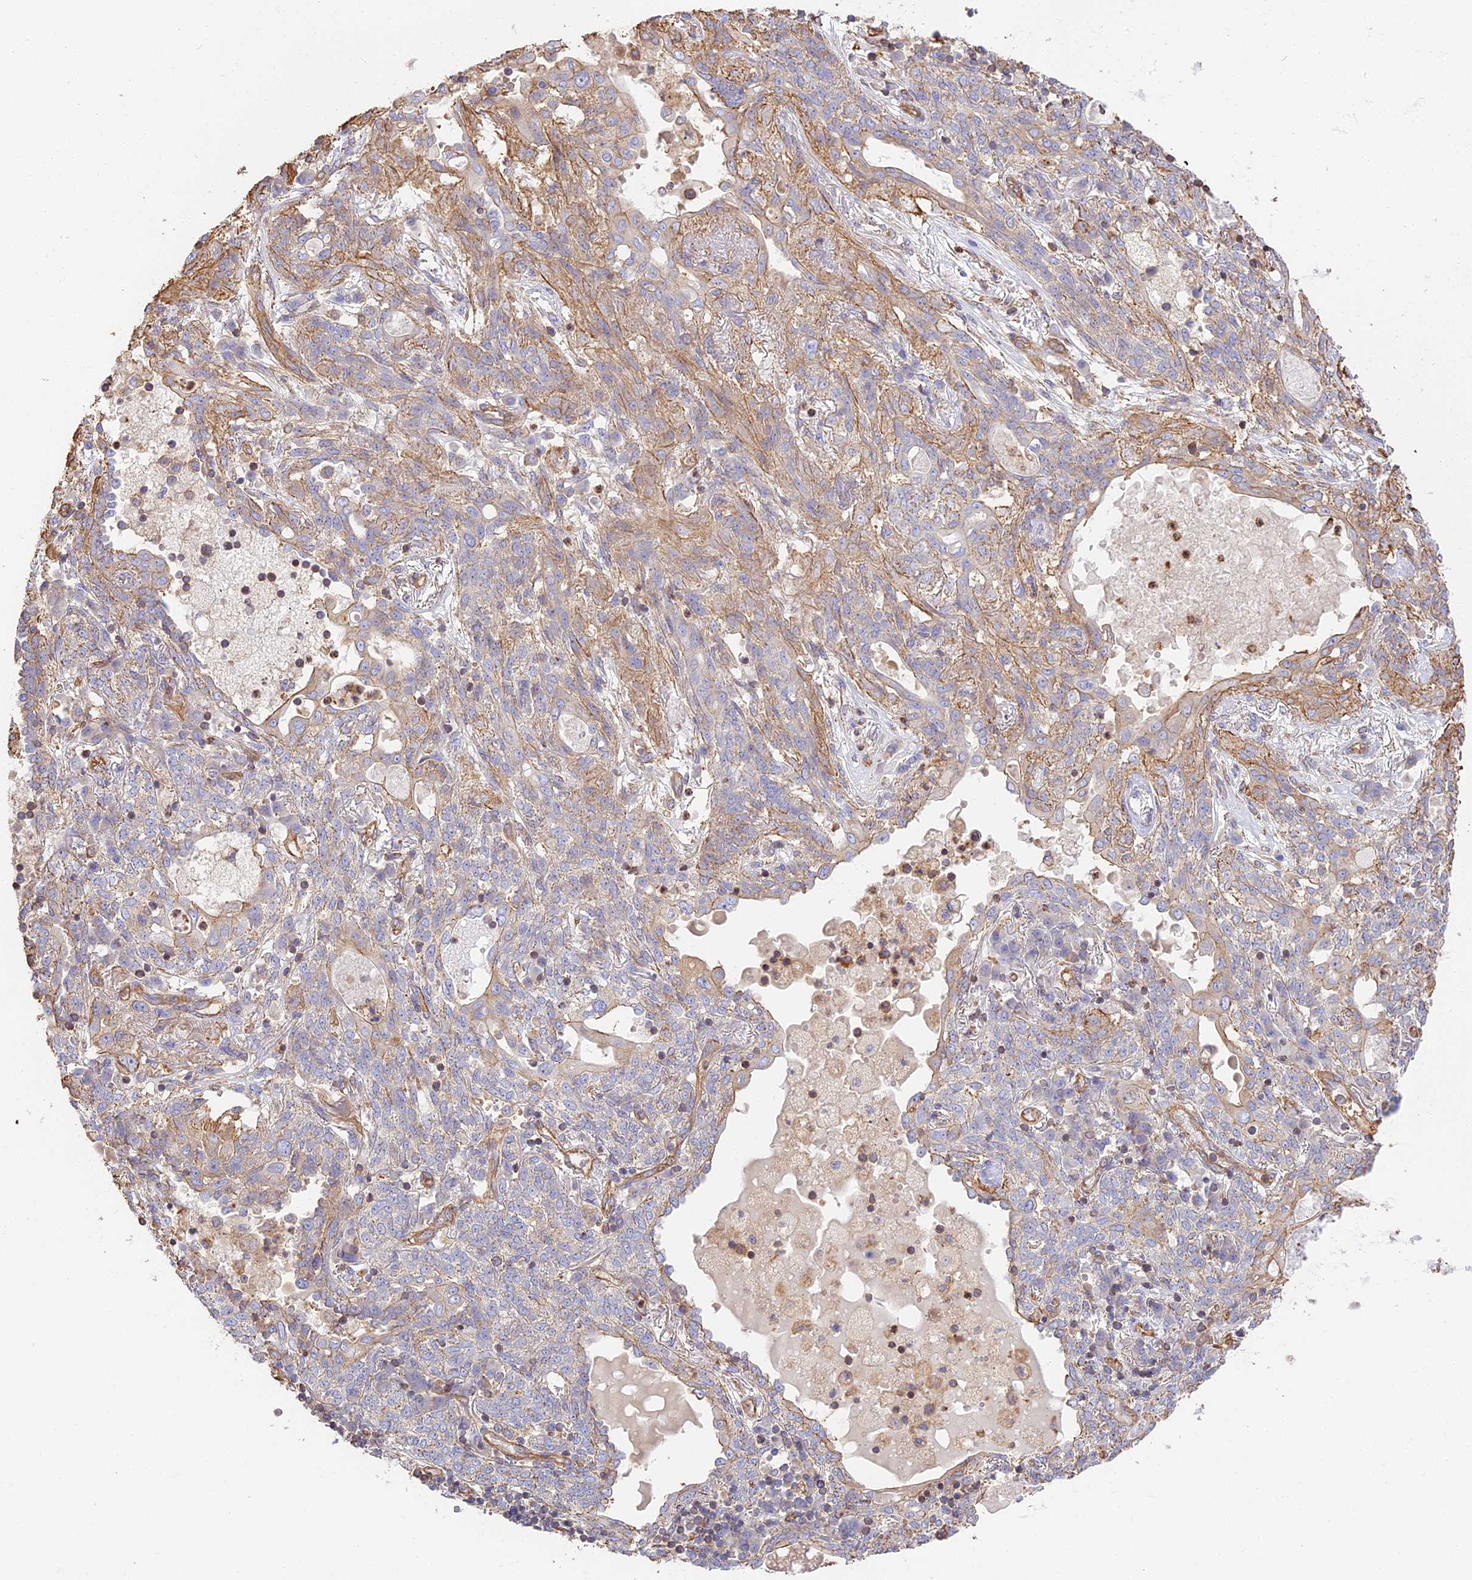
{"staining": {"intensity": "weak", "quantity": "<25%", "location": "cytoplasmic/membranous"}, "tissue": "lung cancer", "cell_type": "Tumor cells", "image_type": "cancer", "snomed": [{"axis": "morphology", "description": "Squamous cell carcinoma, NOS"}, {"axis": "topography", "description": "Lung"}], "caption": "Lung cancer (squamous cell carcinoma) stained for a protein using IHC shows no staining tumor cells.", "gene": "VPS18", "patient": {"sex": "female", "age": 70}}